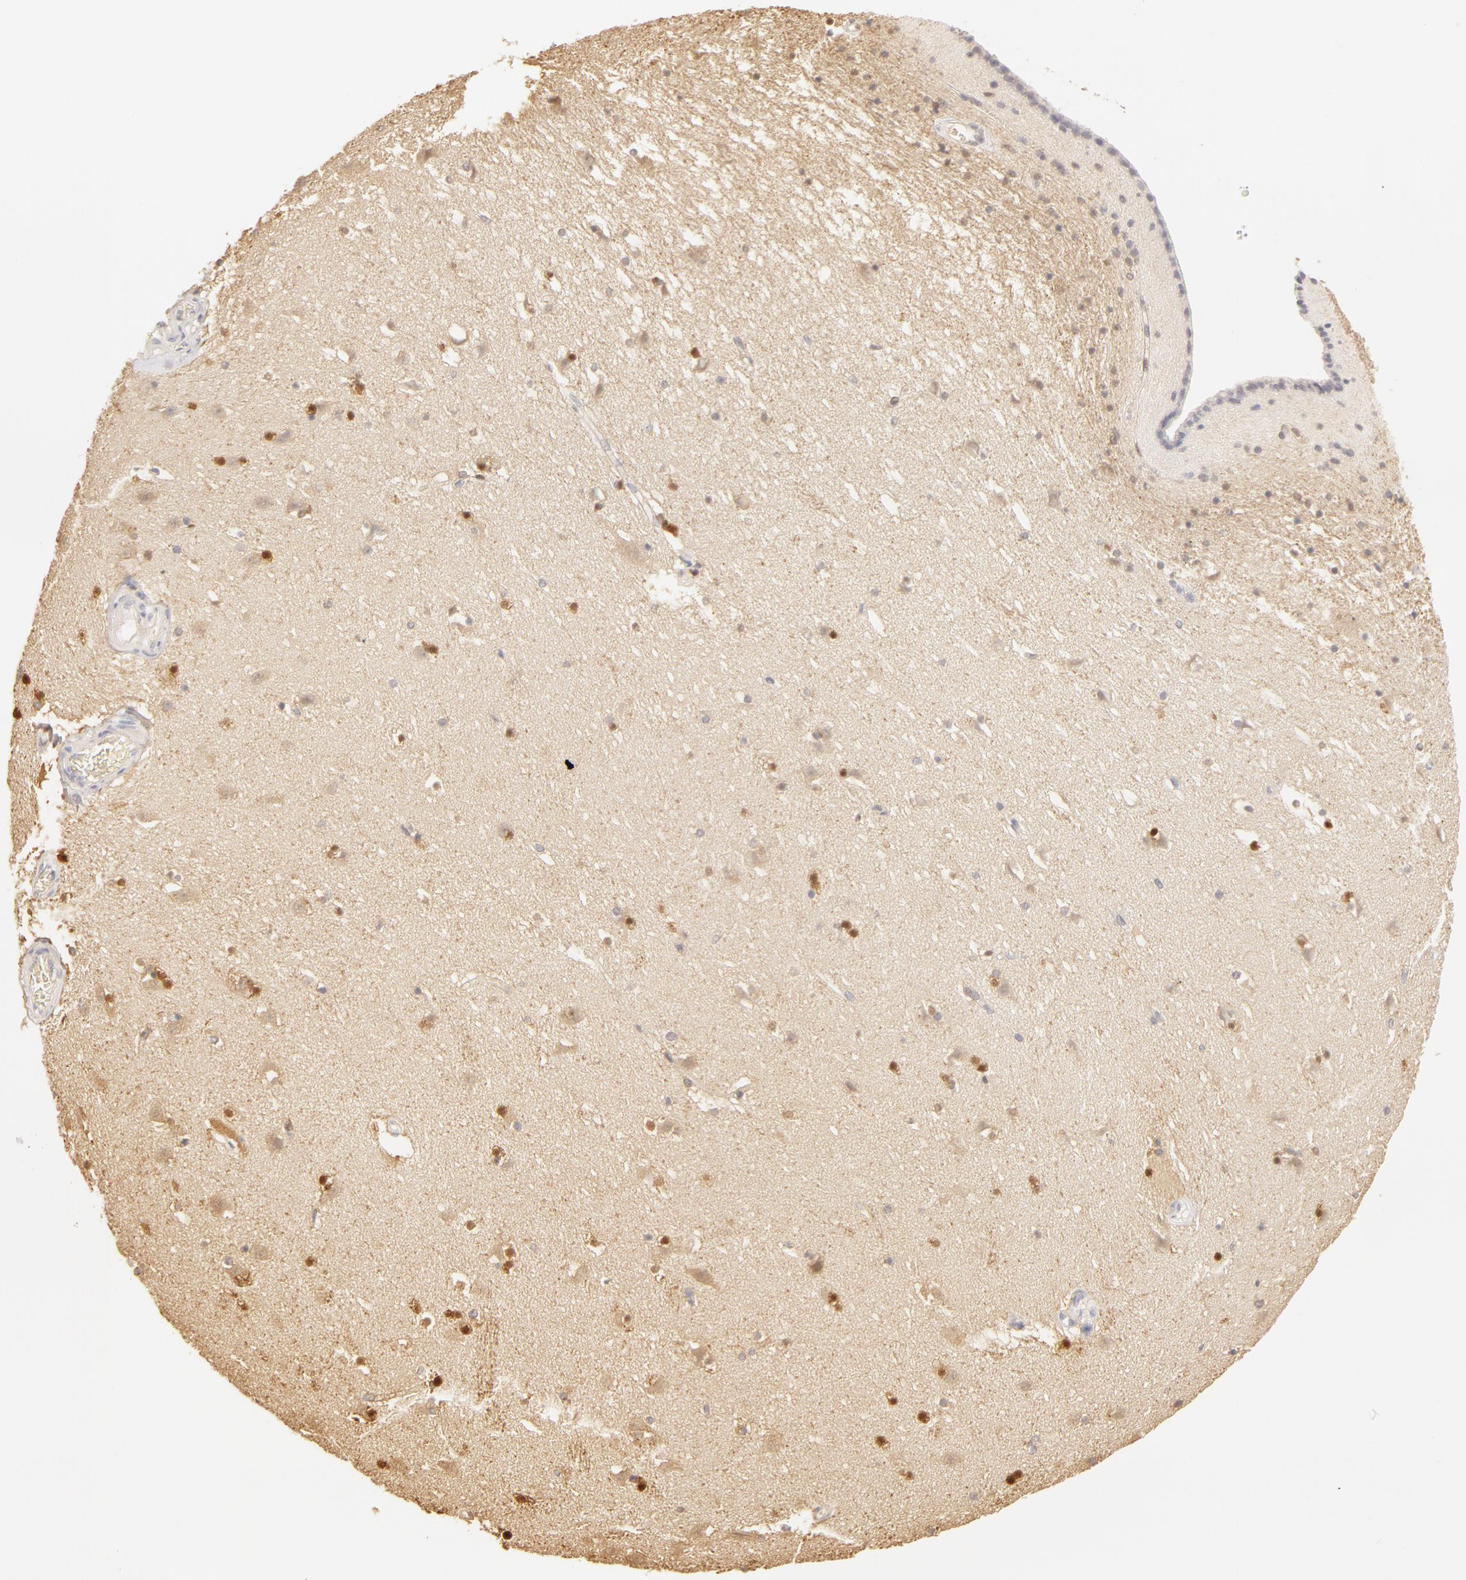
{"staining": {"intensity": "moderate", "quantity": "25%-75%", "location": "nuclear"}, "tissue": "caudate", "cell_type": "Glial cells", "image_type": "normal", "snomed": [{"axis": "morphology", "description": "Normal tissue, NOS"}, {"axis": "topography", "description": "Lateral ventricle wall"}], "caption": "The micrograph displays a brown stain indicating the presence of a protein in the nuclear of glial cells in caudate.", "gene": "CA2", "patient": {"sex": "male", "age": 45}}